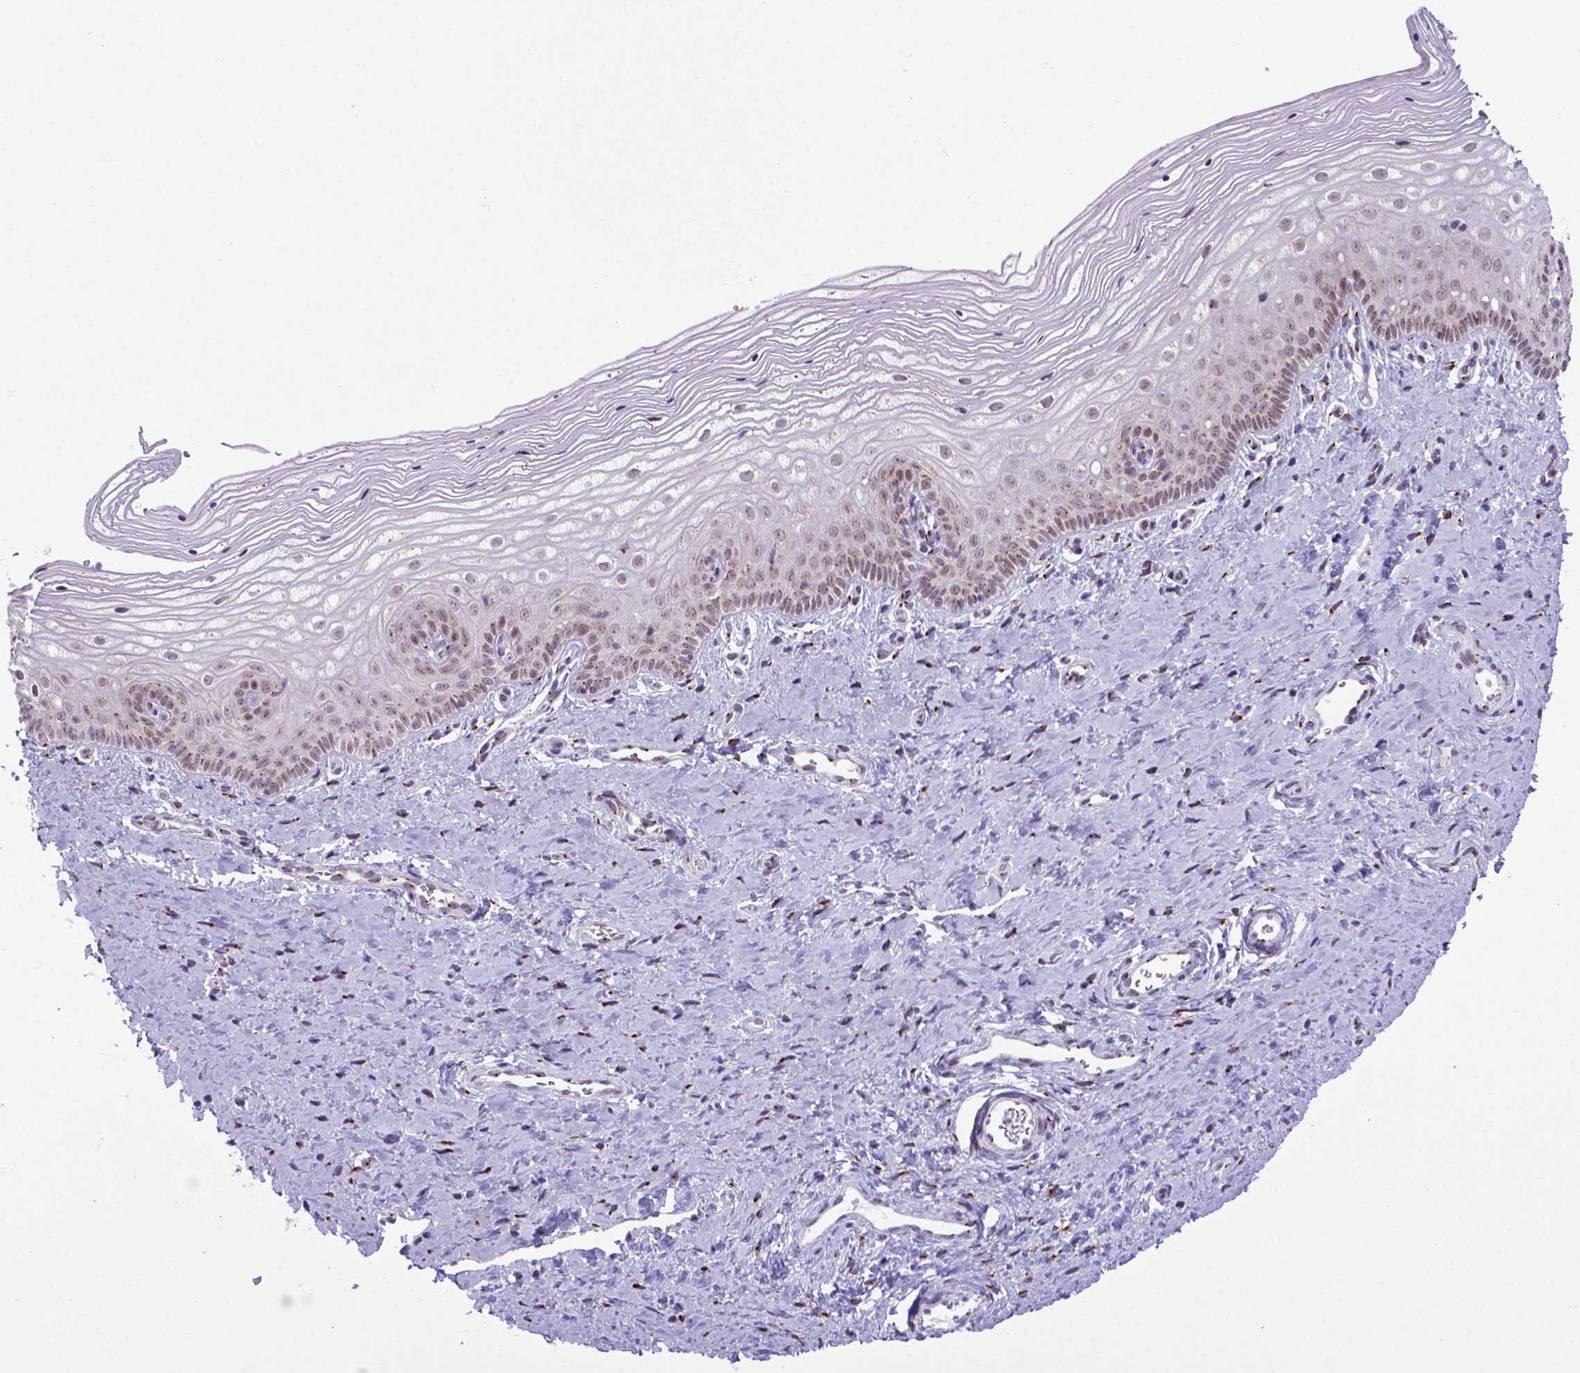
{"staining": {"intensity": "moderate", "quantity": "<25%", "location": "nuclear"}, "tissue": "vagina", "cell_type": "Squamous epithelial cells", "image_type": "normal", "snomed": [{"axis": "morphology", "description": "Normal tissue, NOS"}, {"axis": "topography", "description": "Vagina"}], "caption": "This is a histology image of immunohistochemistry (IHC) staining of benign vagina, which shows moderate staining in the nuclear of squamous epithelial cells.", "gene": "MRPL10", "patient": {"sex": "female", "age": 39}}